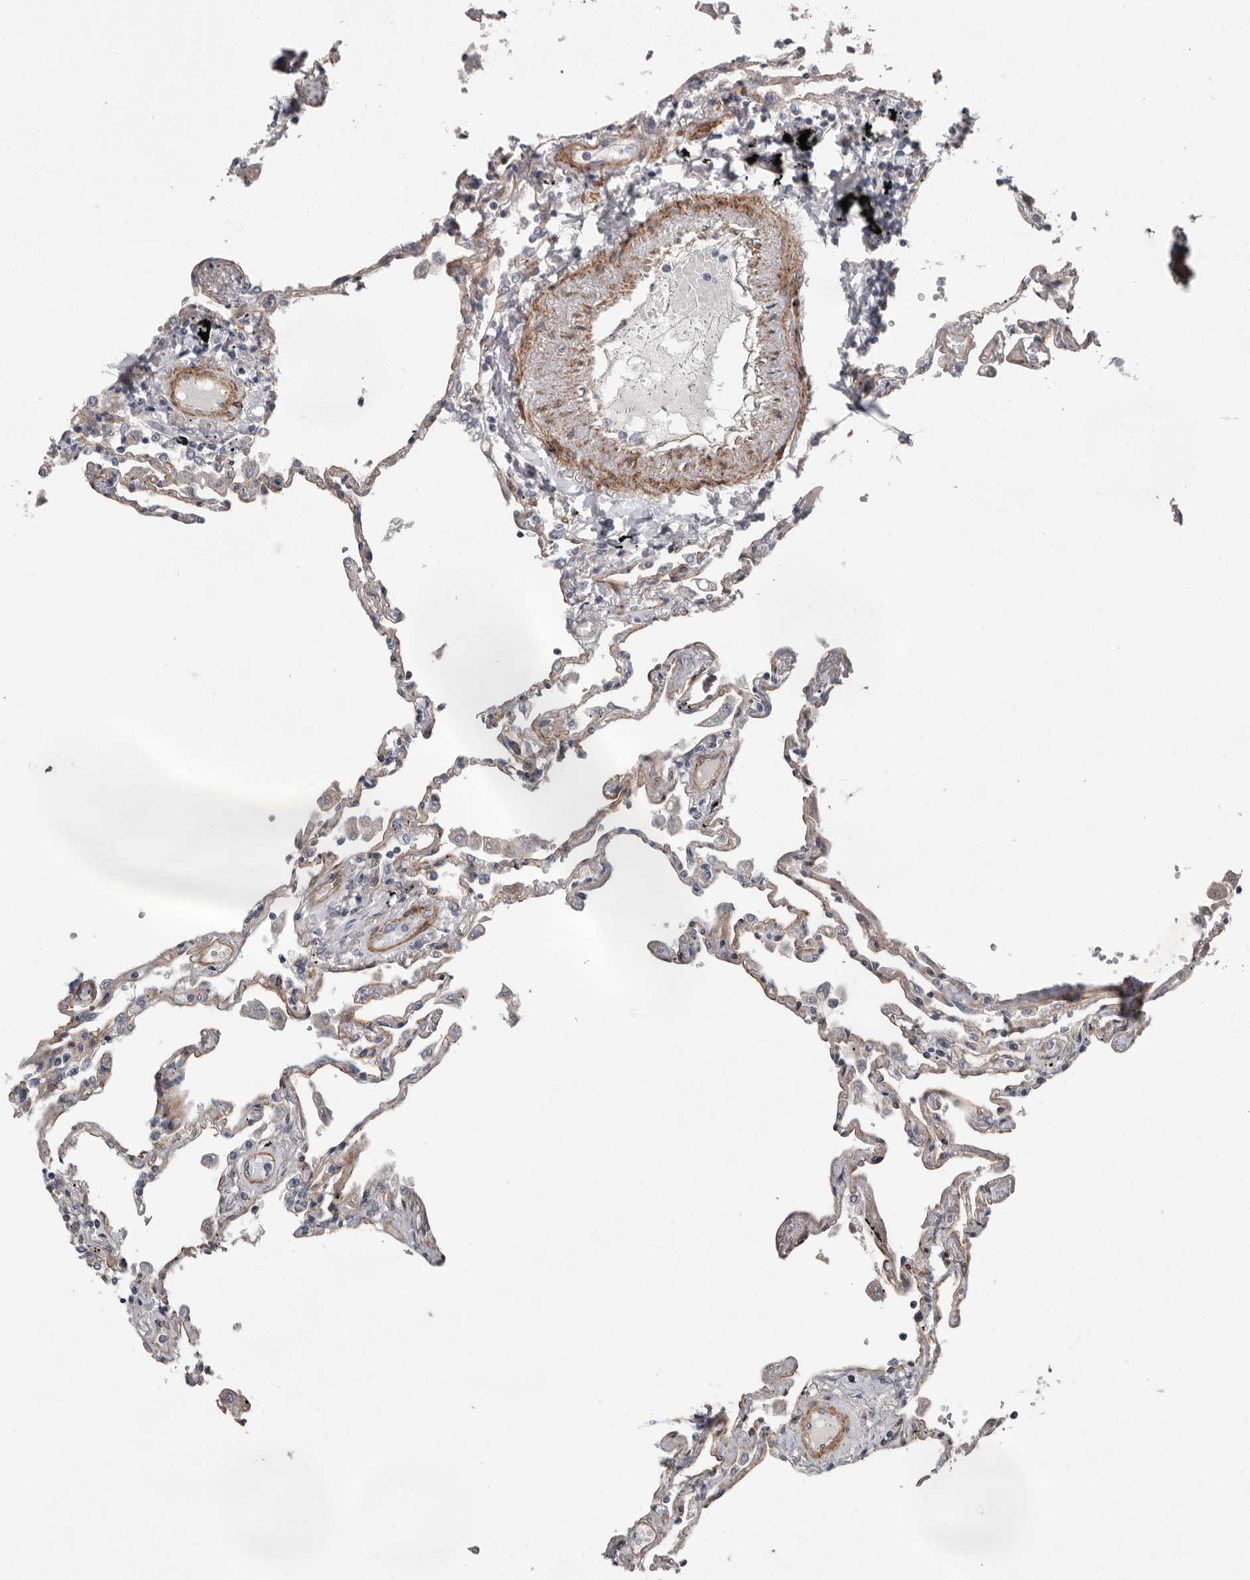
{"staining": {"intensity": "strong", "quantity": "25%-75%", "location": "cytoplasmic/membranous"}, "tissue": "lung", "cell_type": "Alveolar cells", "image_type": "normal", "snomed": [{"axis": "morphology", "description": "Normal tissue, NOS"}, {"axis": "topography", "description": "Lung"}], "caption": "Unremarkable lung exhibits strong cytoplasmic/membranous positivity in approximately 25%-75% of alveolar cells The staining is performed using DAB (3,3'-diaminobenzidine) brown chromogen to label protein expression. The nuclei are counter-stained blue using hematoxylin..", "gene": "RANBP17", "patient": {"sex": "female", "age": 67}}